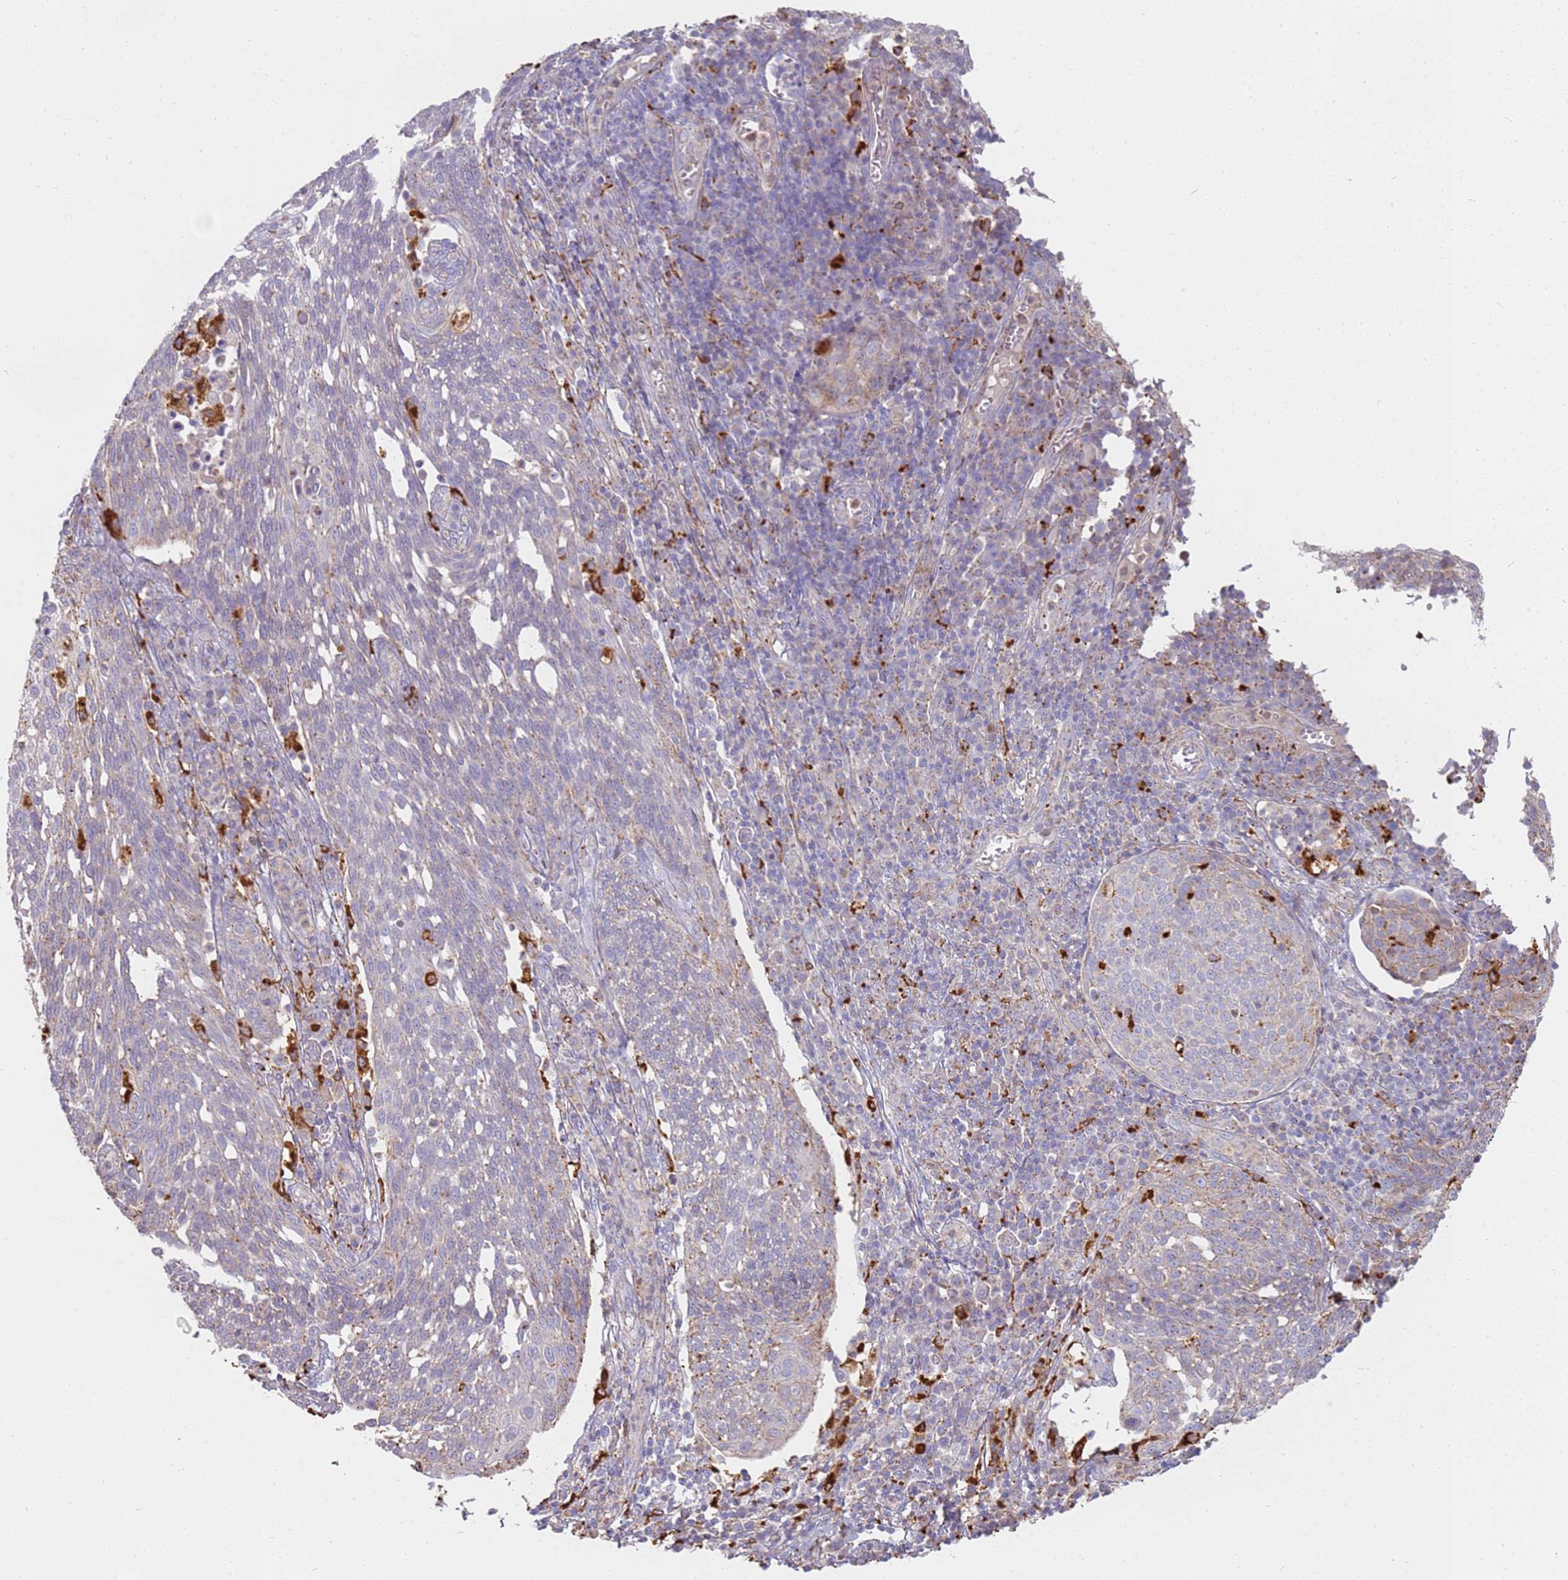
{"staining": {"intensity": "negative", "quantity": "none", "location": "none"}, "tissue": "cervical cancer", "cell_type": "Tumor cells", "image_type": "cancer", "snomed": [{"axis": "morphology", "description": "Squamous cell carcinoma, NOS"}, {"axis": "topography", "description": "Cervix"}], "caption": "Protein analysis of cervical cancer (squamous cell carcinoma) displays no significant staining in tumor cells.", "gene": "TMEM229B", "patient": {"sex": "female", "age": 34}}